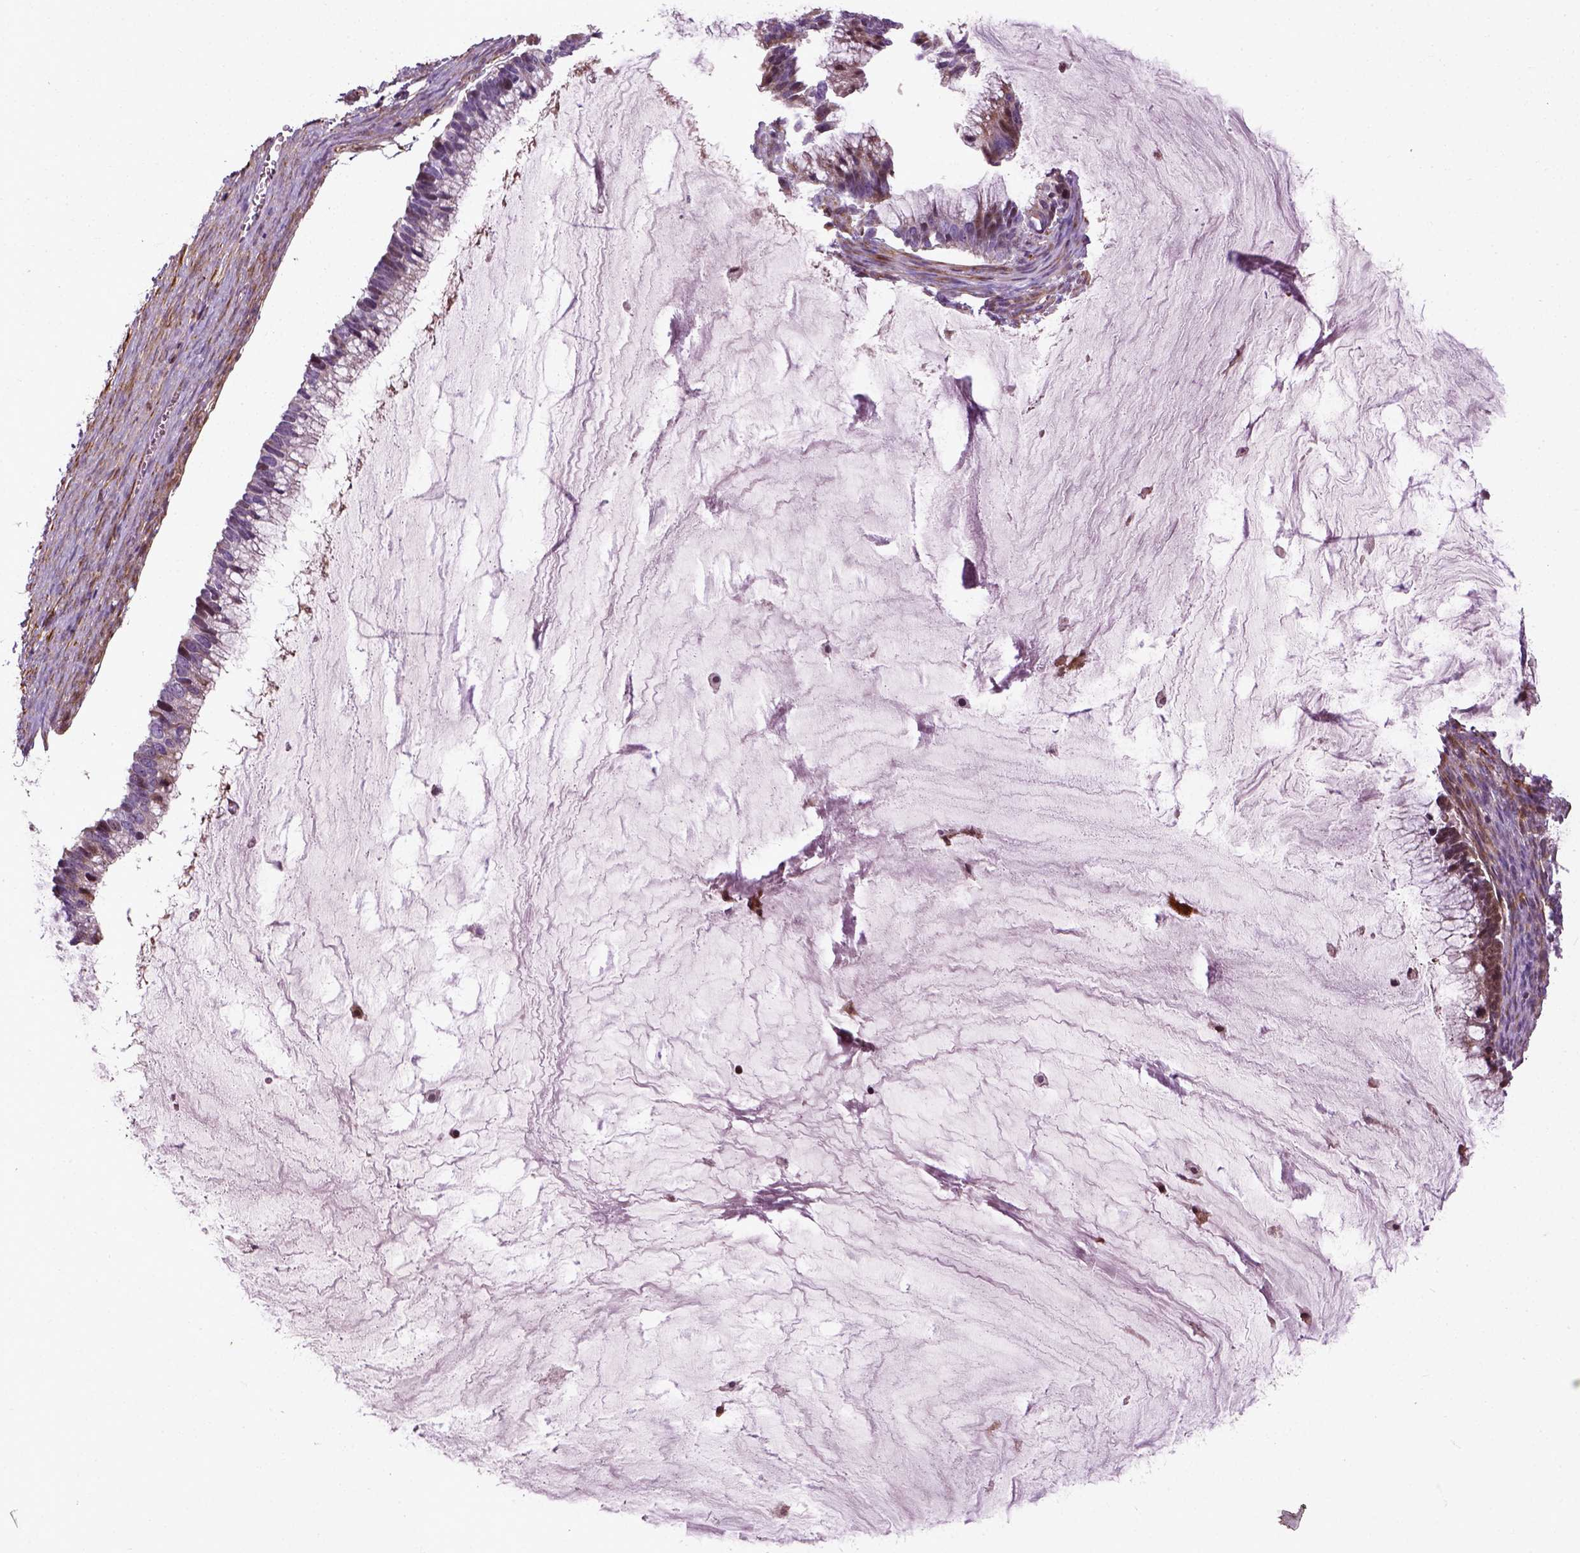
{"staining": {"intensity": "moderate", "quantity": "<25%", "location": "cytoplasmic/membranous"}, "tissue": "ovarian cancer", "cell_type": "Tumor cells", "image_type": "cancer", "snomed": [{"axis": "morphology", "description": "Cystadenocarcinoma, mucinous, NOS"}, {"axis": "topography", "description": "Ovary"}], "caption": "A photomicrograph of ovarian cancer (mucinous cystadenocarcinoma) stained for a protein reveals moderate cytoplasmic/membranous brown staining in tumor cells.", "gene": "PKP3", "patient": {"sex": "female", "age": 38}}